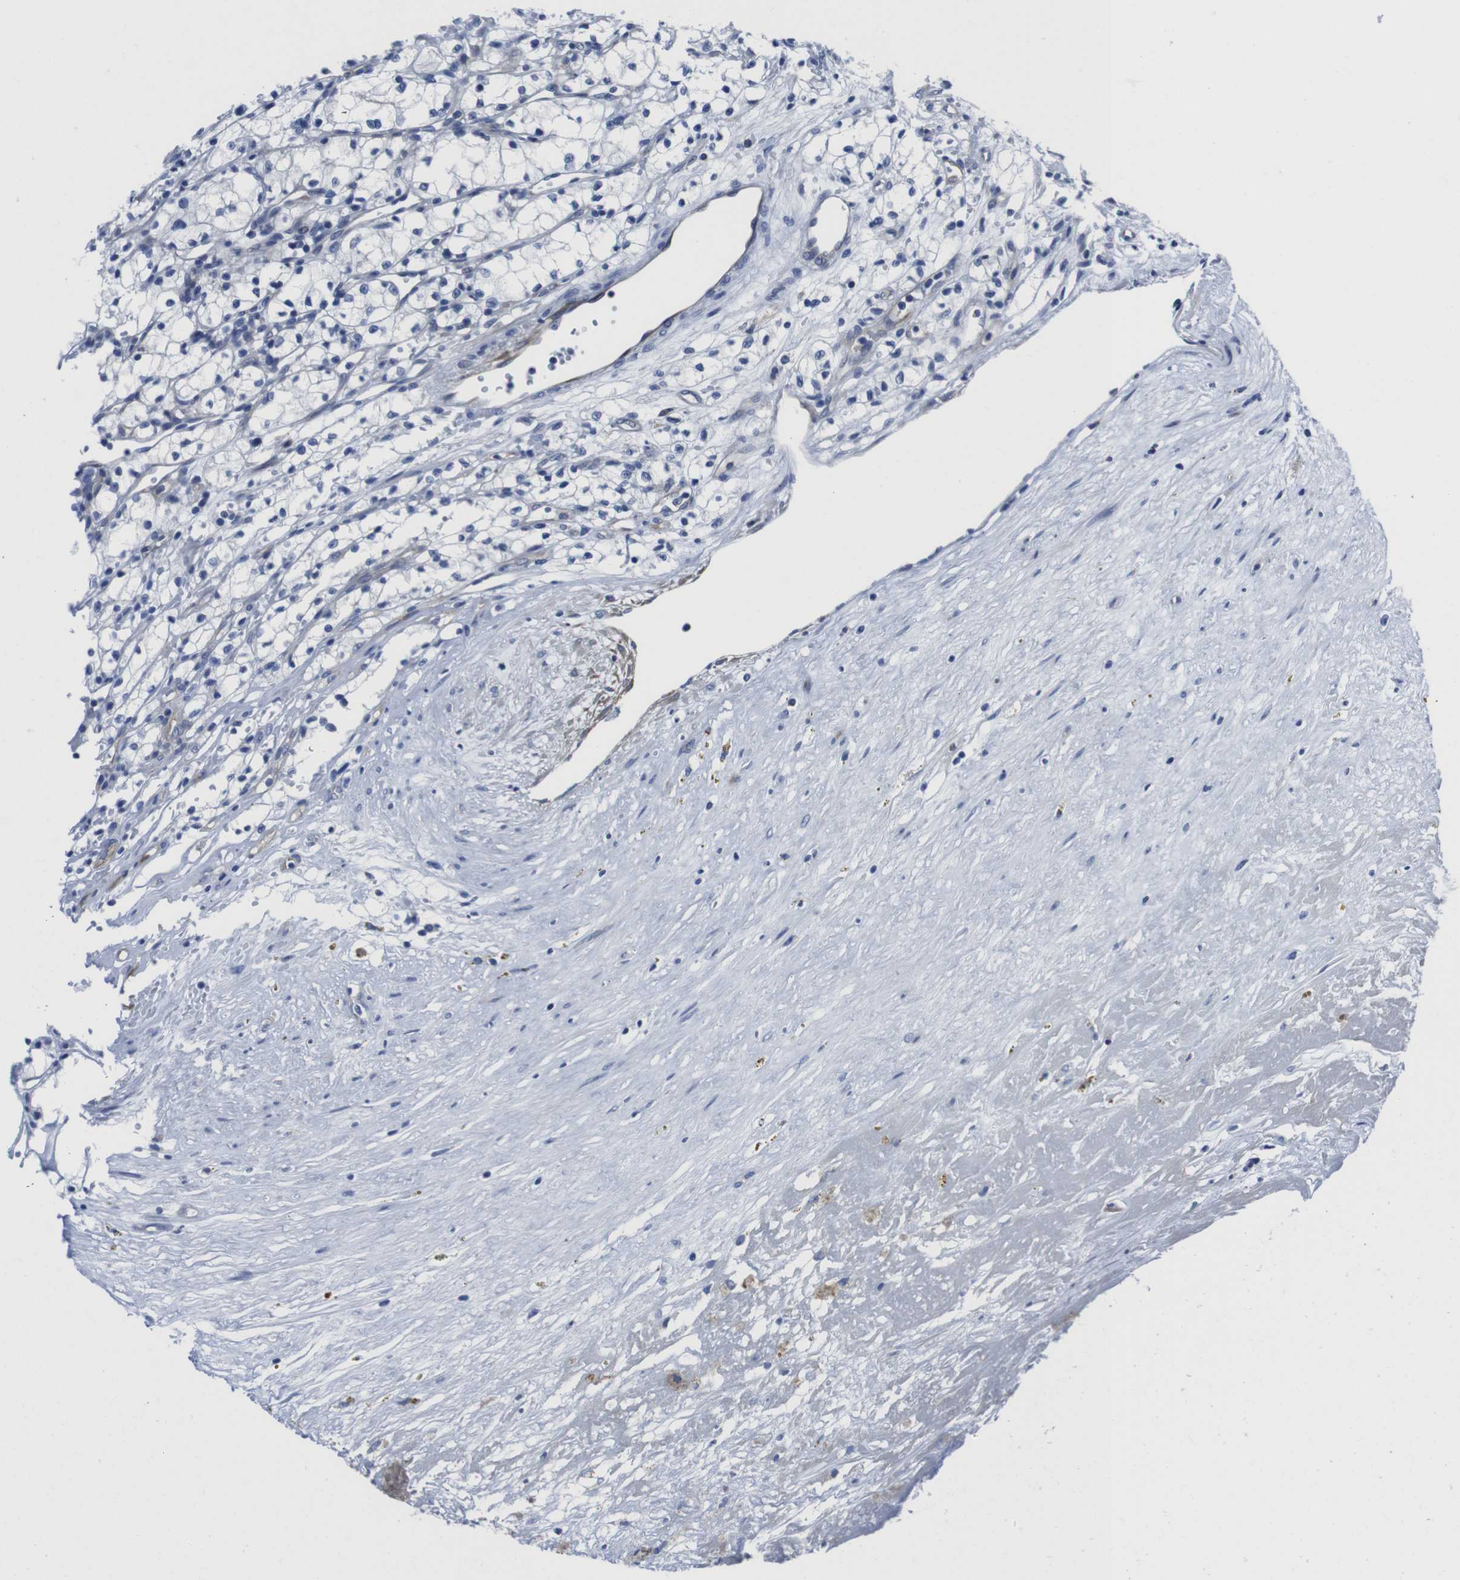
{"staining": {"intensity": "negative", "quantity": "none", "location": "none"}, "tissue": "renal cancer", "cell_type": "Tumor cells", "image_type": "cancer", "snomed": [{"axis": "morphology", "description": "Normal tissue, NOS"}, {"axis": "morphology", "description": "Adenocarcinoma, NOS"}, {"axis": "topography", "description": "Kidney"}], "caption": "Immunohistochemical staining of human renal adenocarcinoma exhibits no significant positivity in tumor cells.", "gene": "EIF4A1", "patient": {"sex": "male", "age": 59}}